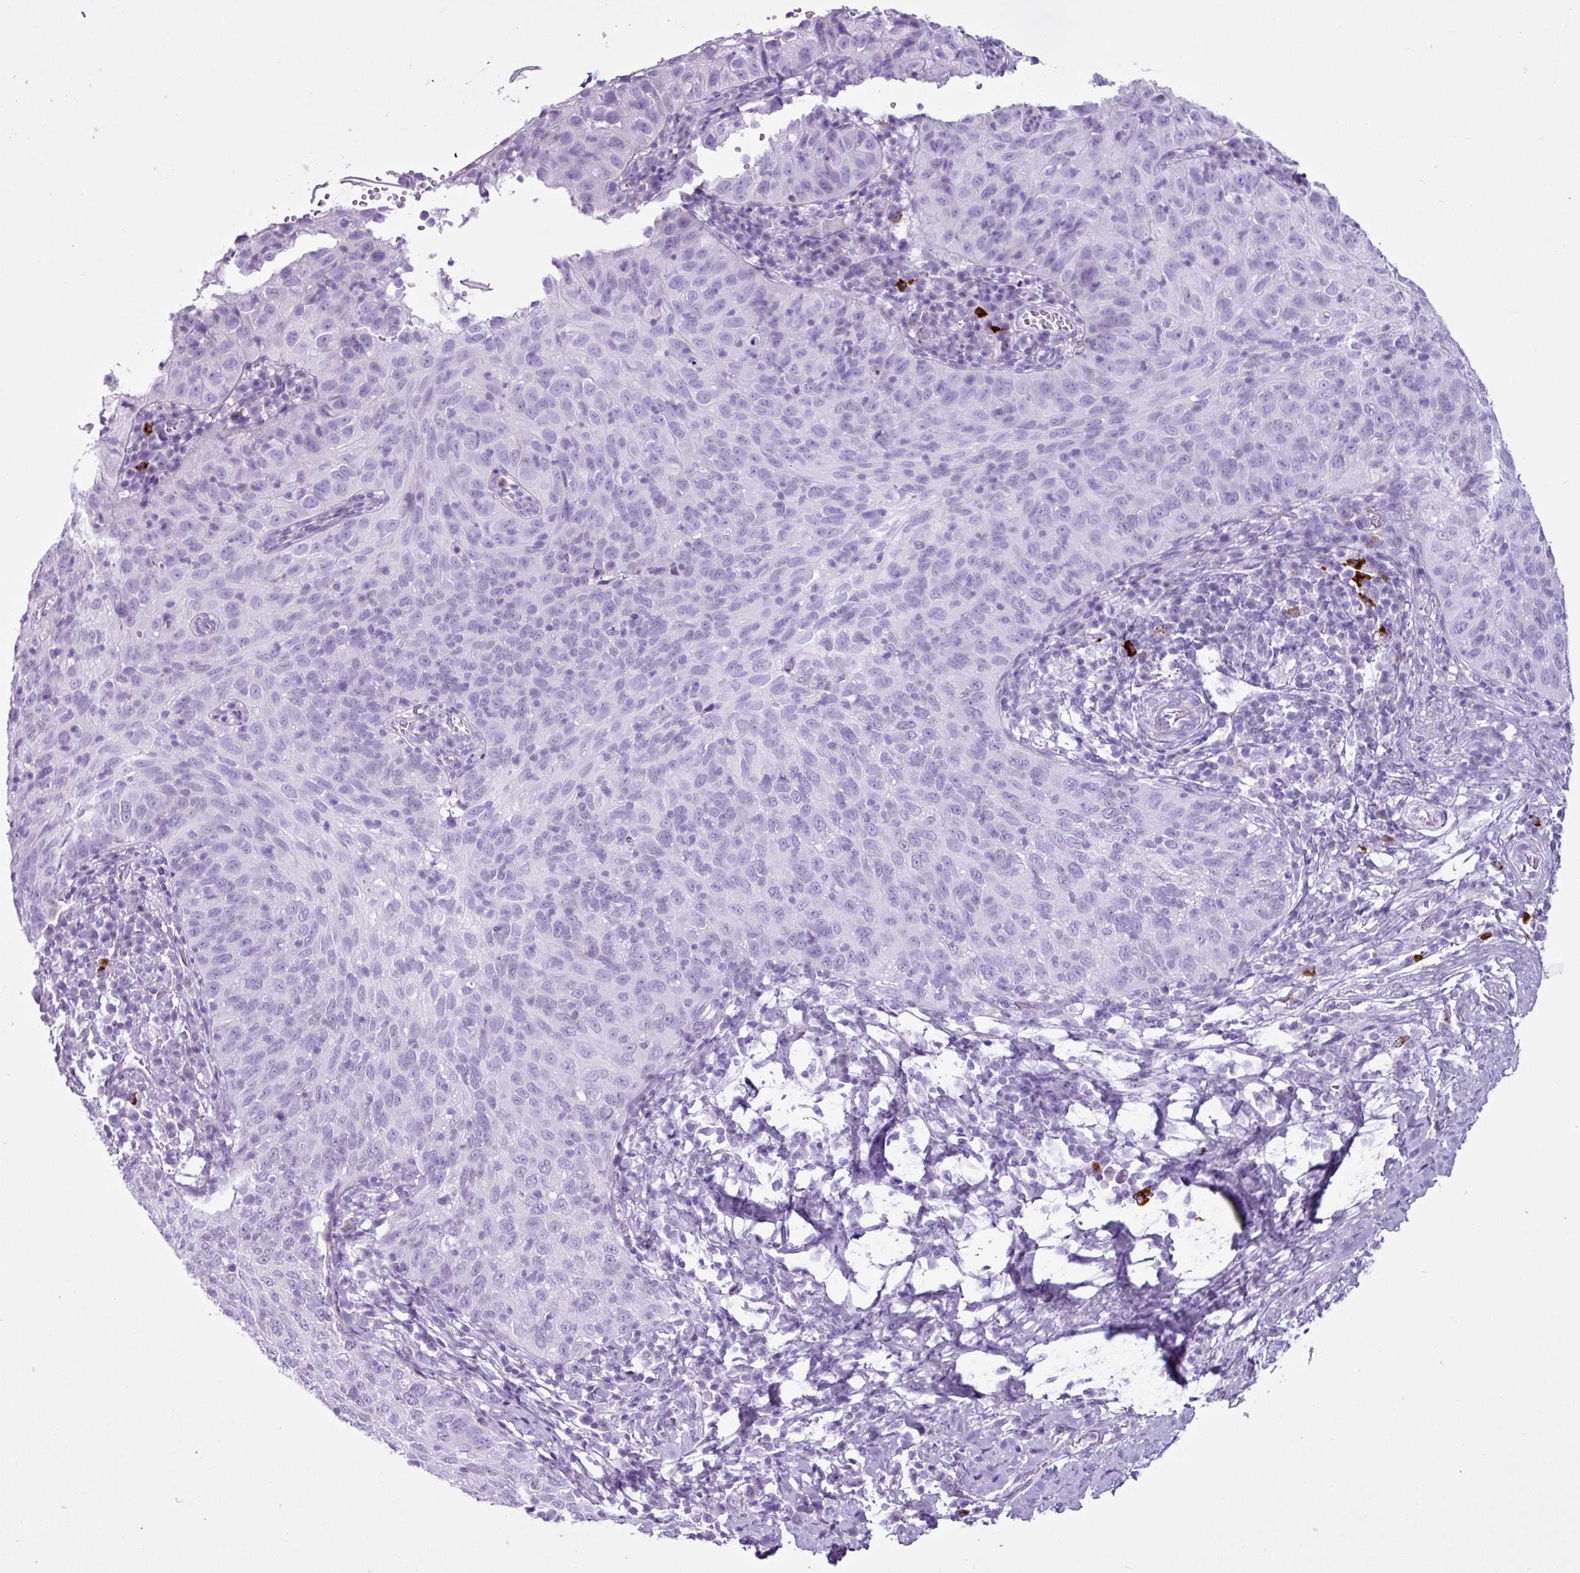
{"staining": {"intensity": "negative", "quantity": "none", "location": "none"}, "tissue": "cervical cancer", "cell_type": "Tumor cells", "image_type": "cancer", "snomed": [{"axis": "morphology", "description": "Squamous cell carcinoma, NOS"}, {"axis": "topography", "description": "Cervix"}], "caption": "Cervical squamous cell carcinoma was stained to show a protein in brown. There is no significant staining in tumor cells.", "gene": "LILRB4", "patient": {"sex": "female", "age": 30}}